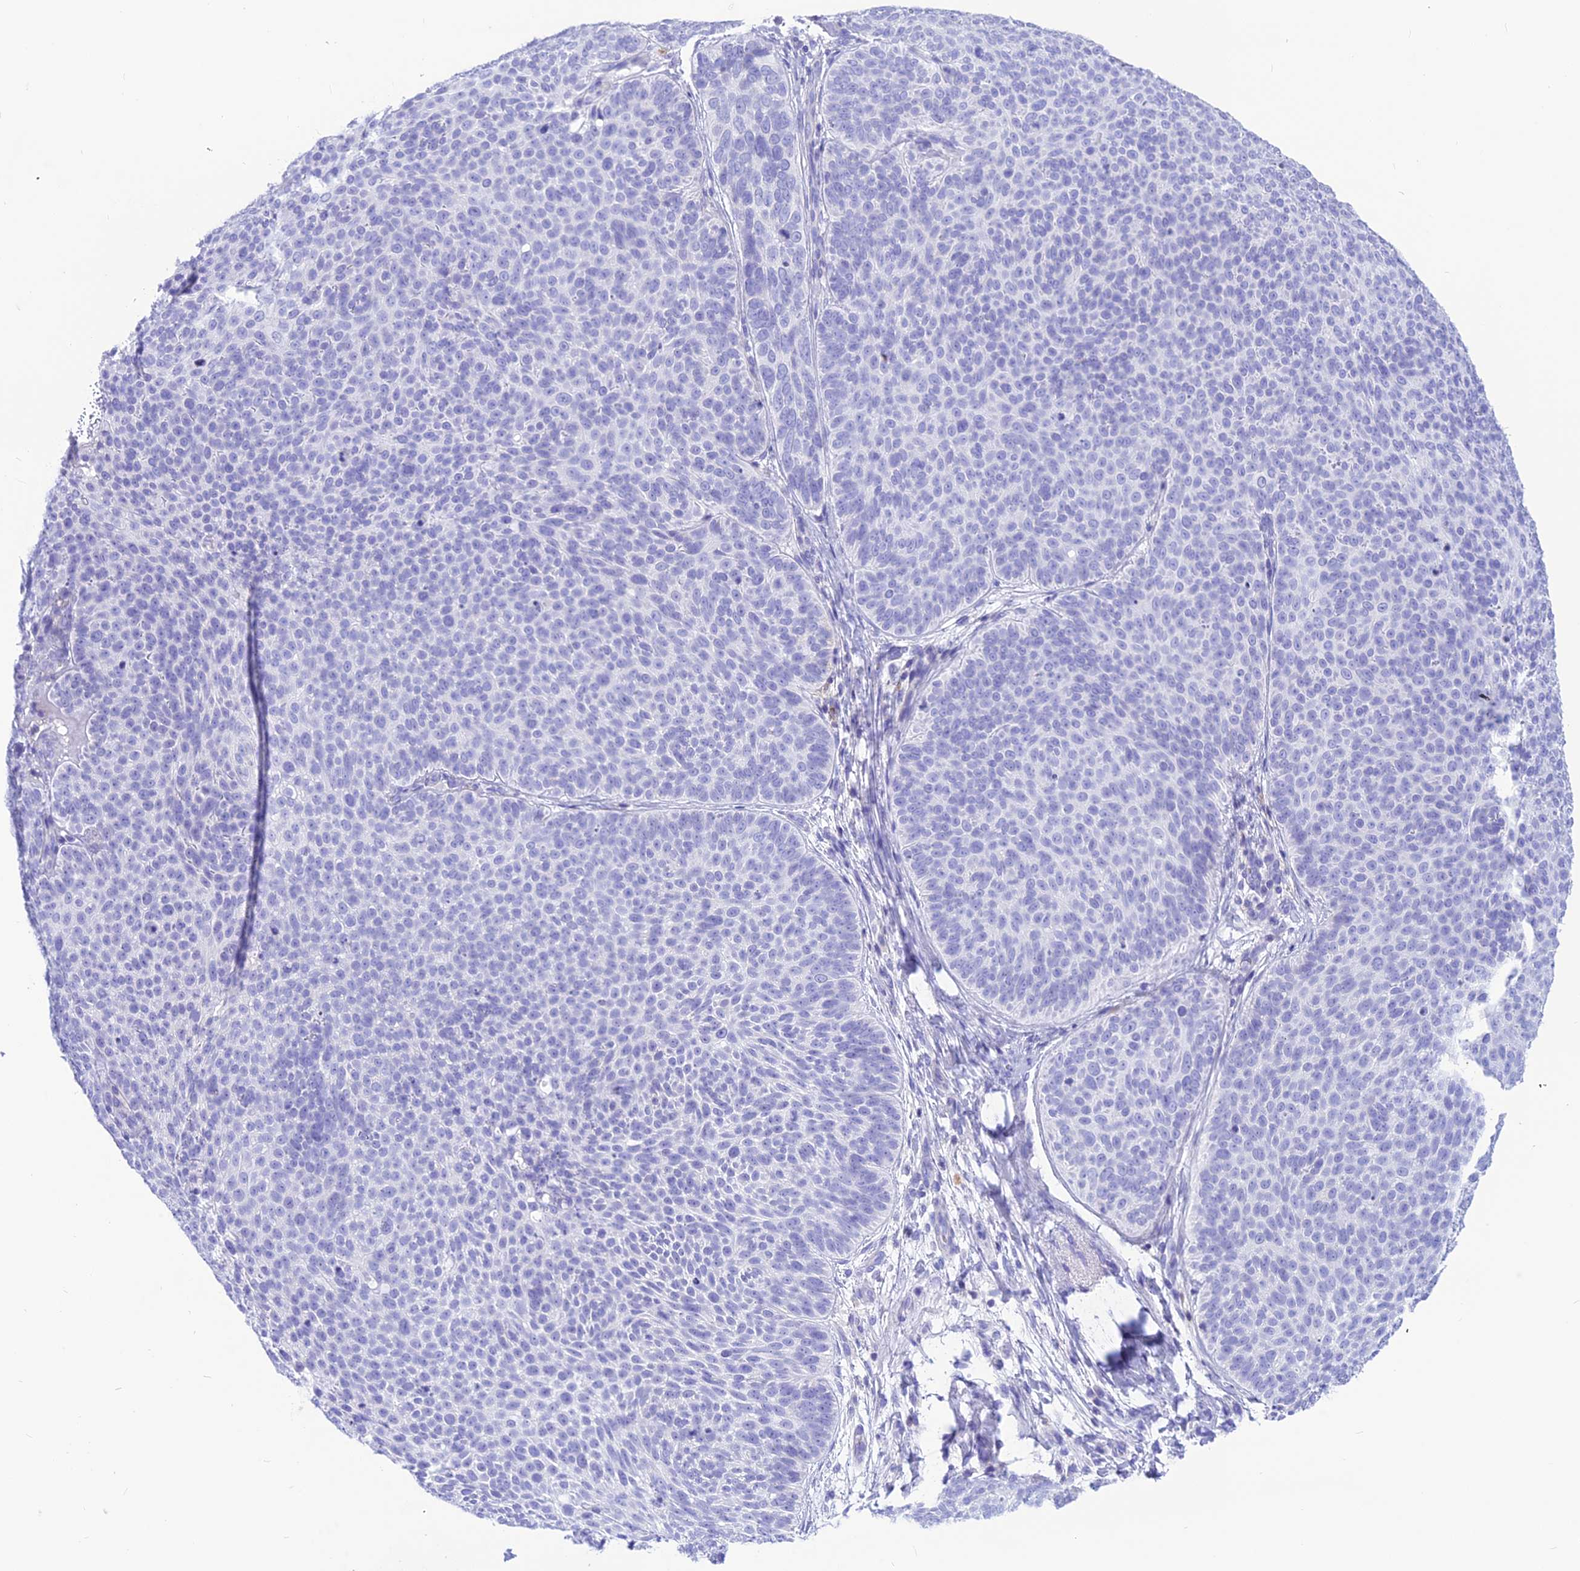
{"staining": {"intensity": "negative", "quantity": "none", "location": "none"}, "tissue": "skin cancer", "cell_type": "Tumor cells", "image_type": "cancer", "snomed": [{"axis": "morphology", "description": "Basal cell carcinoma"}, {"axis": "topography", "description": "Skin"}], "caption": "DAB (3,3'-diaminobenzidine) immunohistochemical staining of basal cell carcinoma (skin) exhibits no significant staining in tumor cells.", "gene": "GLYATL1", "patient": {"sex": "male", "age": 85}}